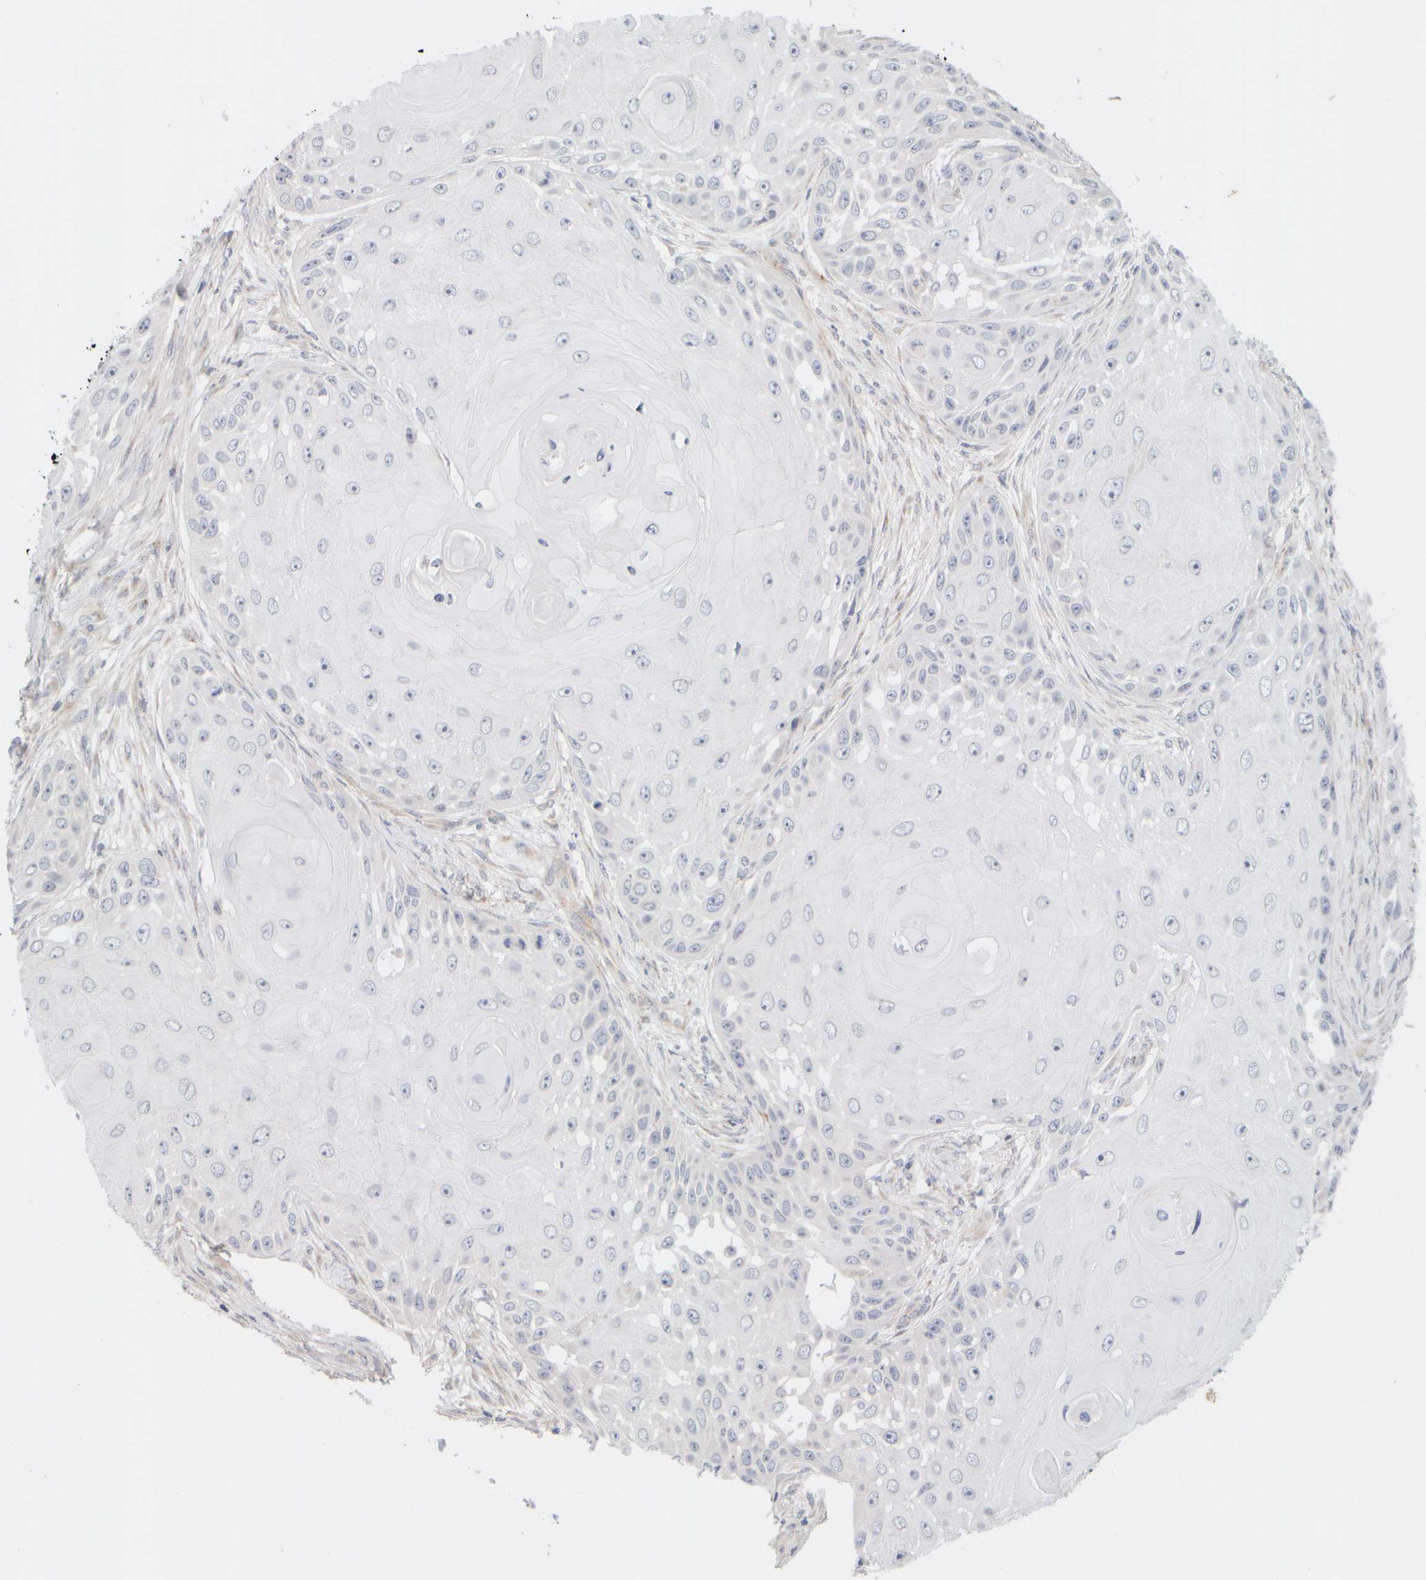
{"staining": {"intensity": "negative", "quantity": "none", "location": "none"}, "tissue": "skin cancer", "cell_type": "Tumor cells", "image_type": "cancer", "snomed": [{"axis": "morphology", "description": "Squamous cell carcinoma, NOS"}, {"axis": "topography", "description": "Skin"}], "caption": "Tumor cells show no significant protein staining in skin squamous cell carcinoma.", "gene": "GOPC", "patient": {"sex": "female", "age": 44}}